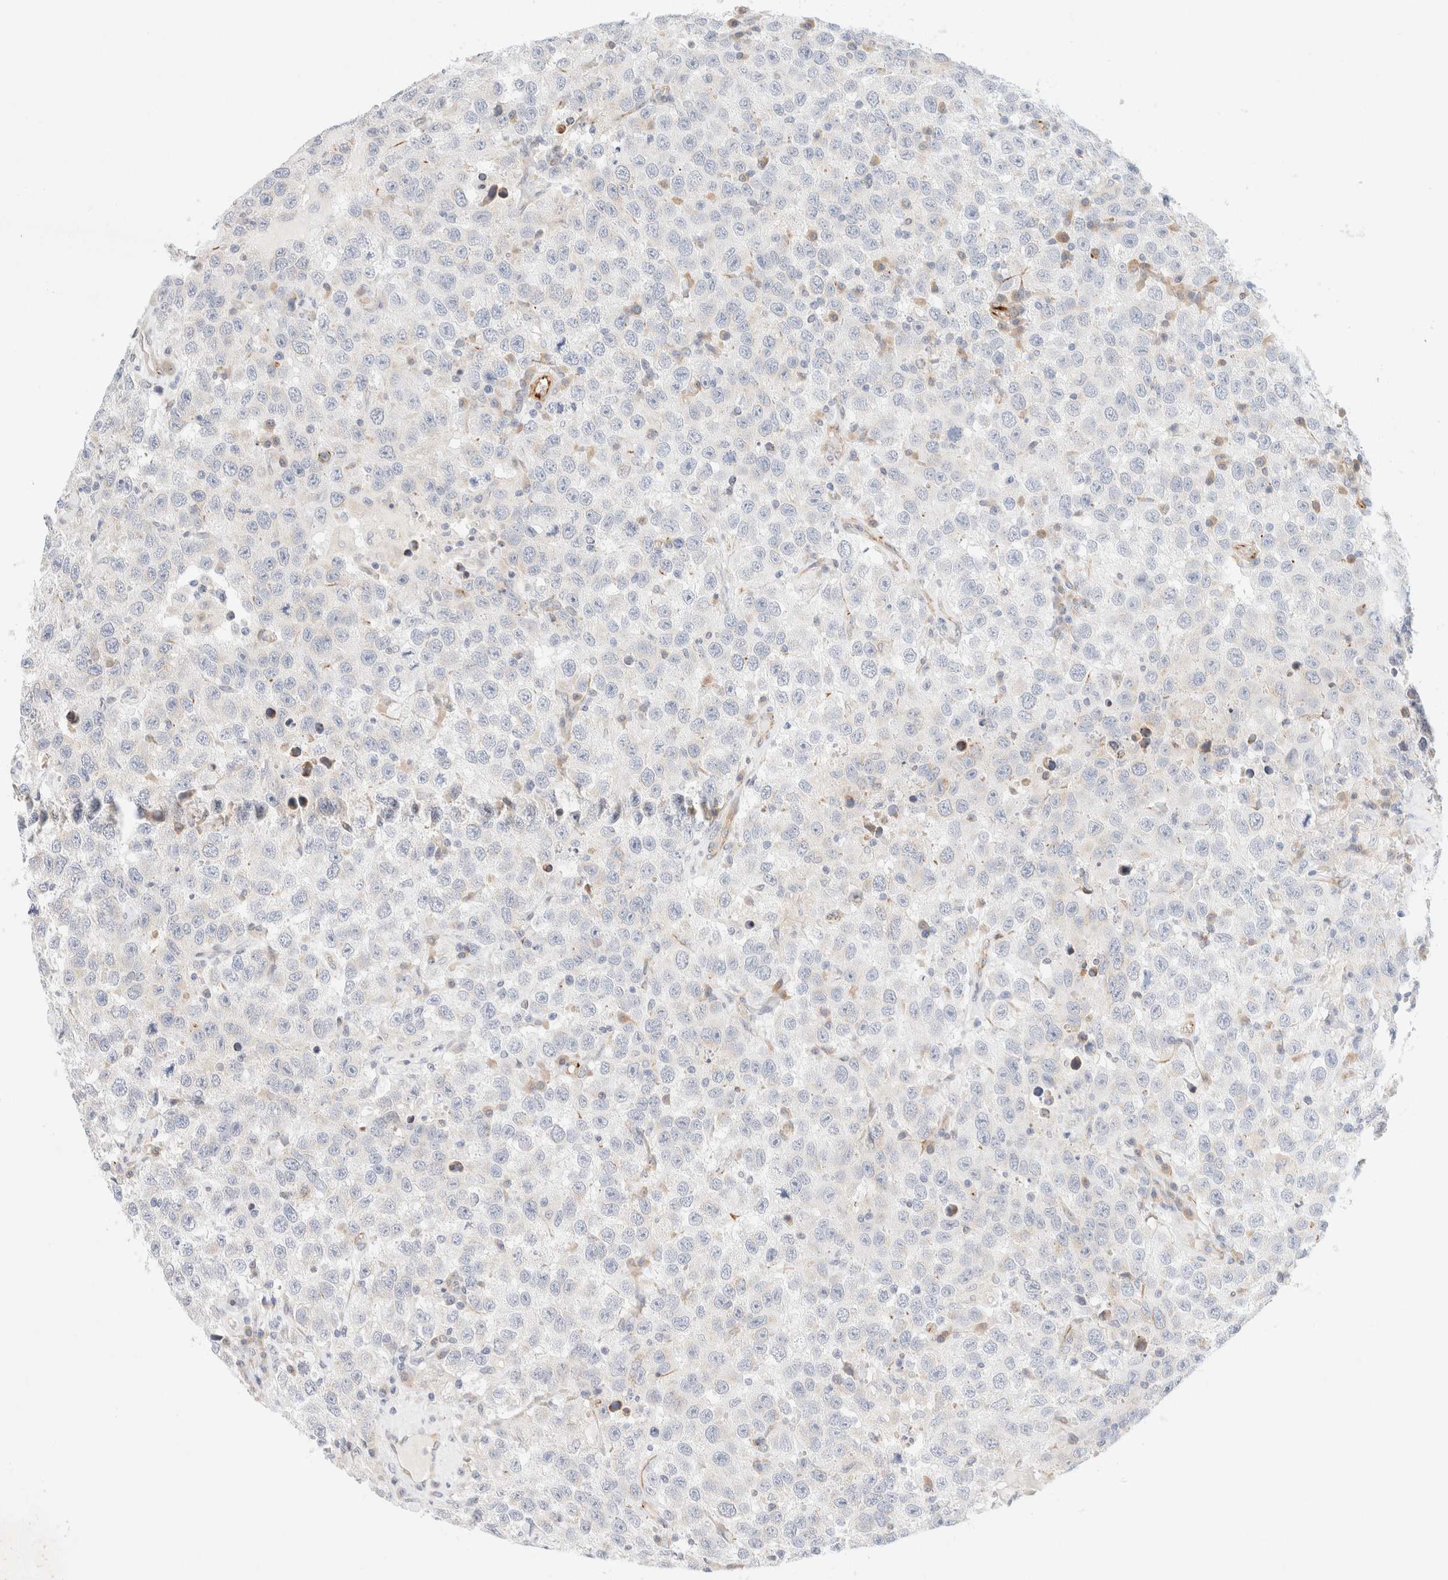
{"staining": {"intensity": "negative", "quantity": "none", "location": "none"}, "tissue": "testis cancer", "cell_type": "Tumor cells", "image_type": "cancer", "snomed": [{"axis": "morphology", "description": "Seminoma, NOS"}, {"axis": "topography", "description": "Testis"}], "caption": "Immunohistochemical staining of human seminoma (testis) displays no significant positivity in tumor cells.", "gene": "SLC25A48", "patient": {"sex": "male", "age": 41}}